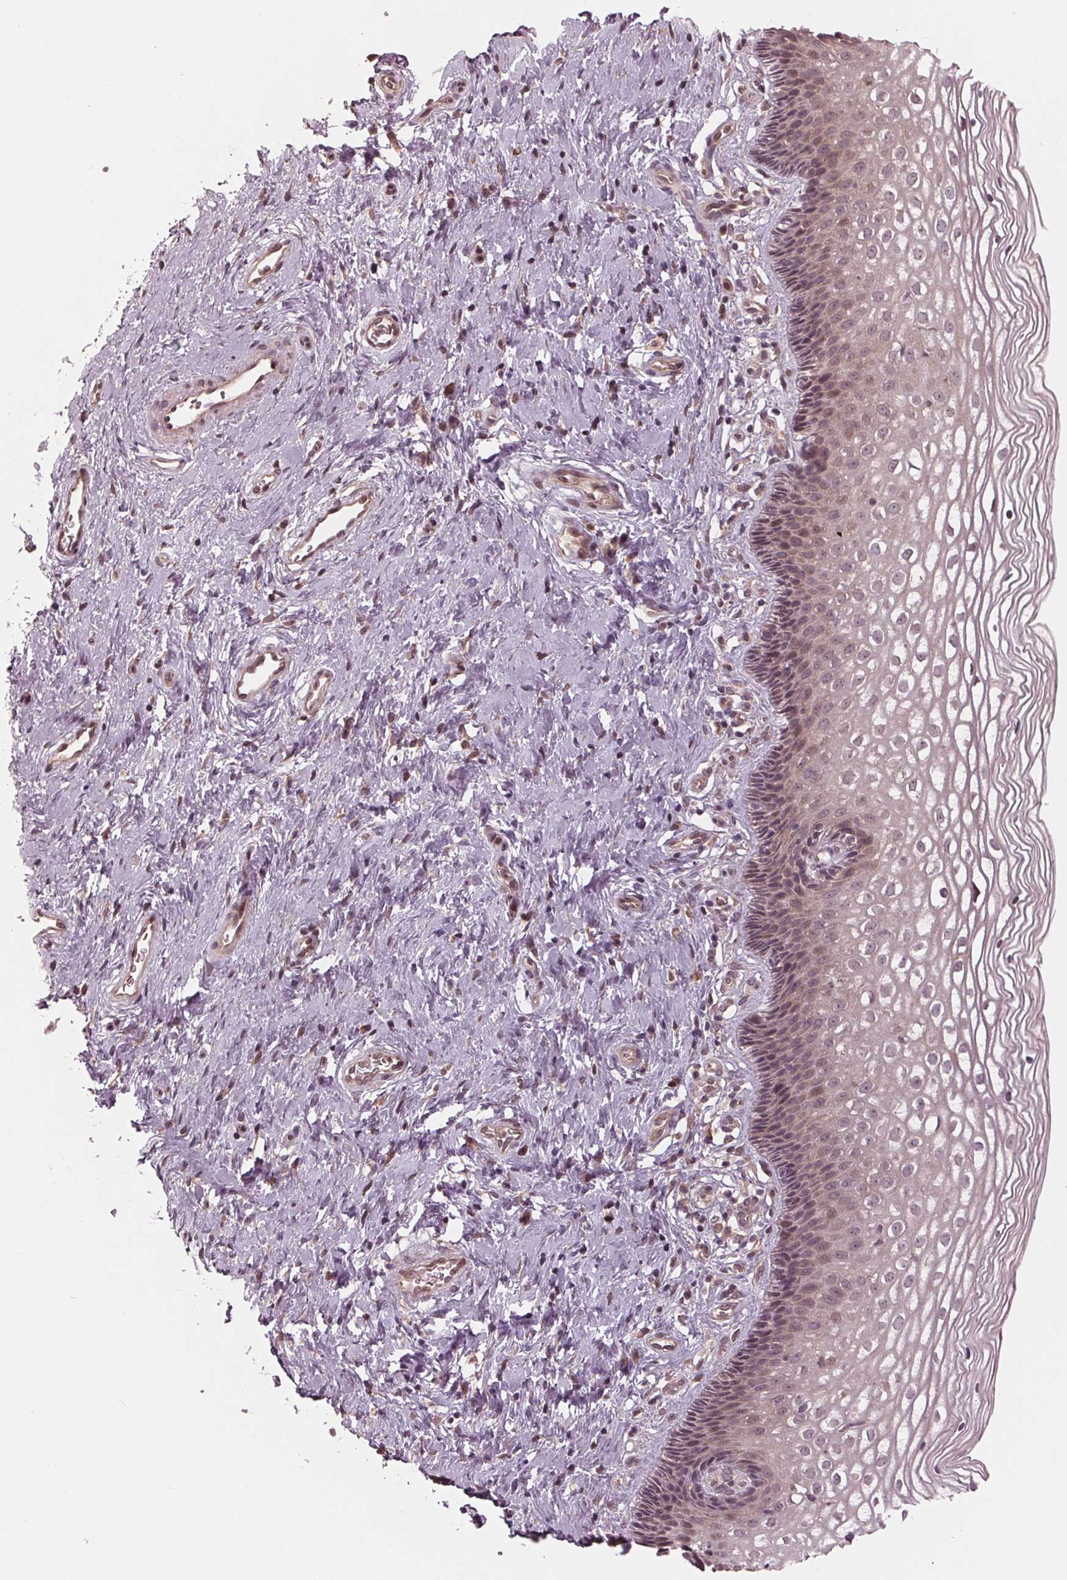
{"staining": {"intensity": "weak", "quantity": "25%-75%", "location": "cytoplasmic/membranous,nuclear"}, "tissue": "cervix", "cell_type": "Glandular cells", "image_type": "normal", "snomed": [{"axis": "morphology", "description": "Normal tissue, NOS"}, {"axis": "topography", "description": "Cervix"}], "caption": "Glandular cells demonstrate weak cytoplasmic/membranous,nuclear staining in approximately 25%-75% of cells in benign cervix.", "gene": "ZNF471", "patient": {"sex": "female", "age": 34}}